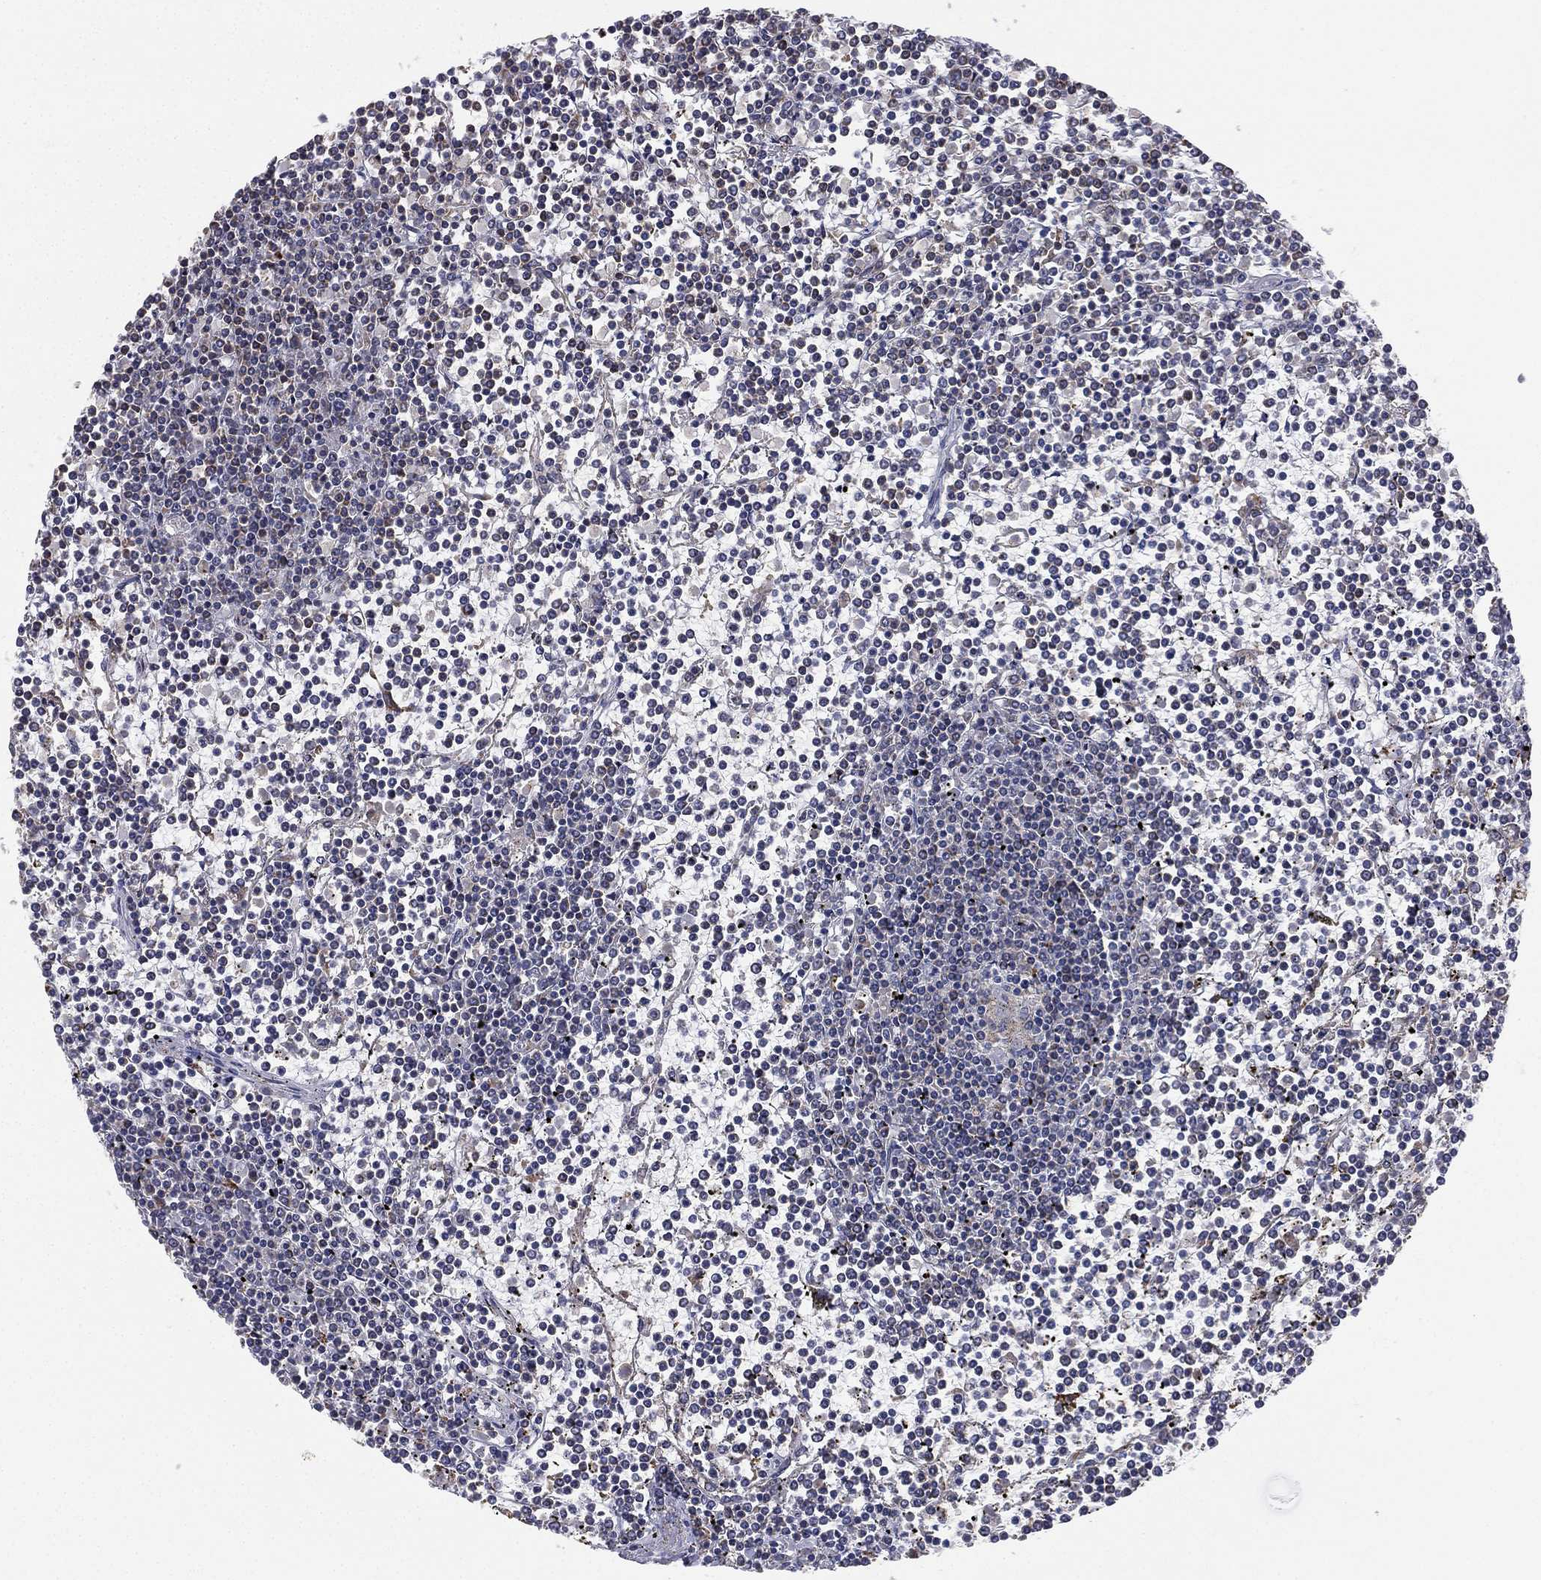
{"staining": {"intensity": "negative", "quantity": "none", "location": "none"}, "tissue": "lymphoma", "cell_type": "Tumor cells", "image_type": "cancer", "snomed": [{"axis": "morphology", "description": "Malignant lymphoma, non-Hodgkin's type, Low grade"}, {"axis": "topography", "description": "Spleen"}], "caption": "Tumor cells are negative for protein expression in human malignant lymphoma, non-Hodgkin's type (low-grade).", "gene": "CYB5B", "patient": {"sex": "female", "age": 19}}